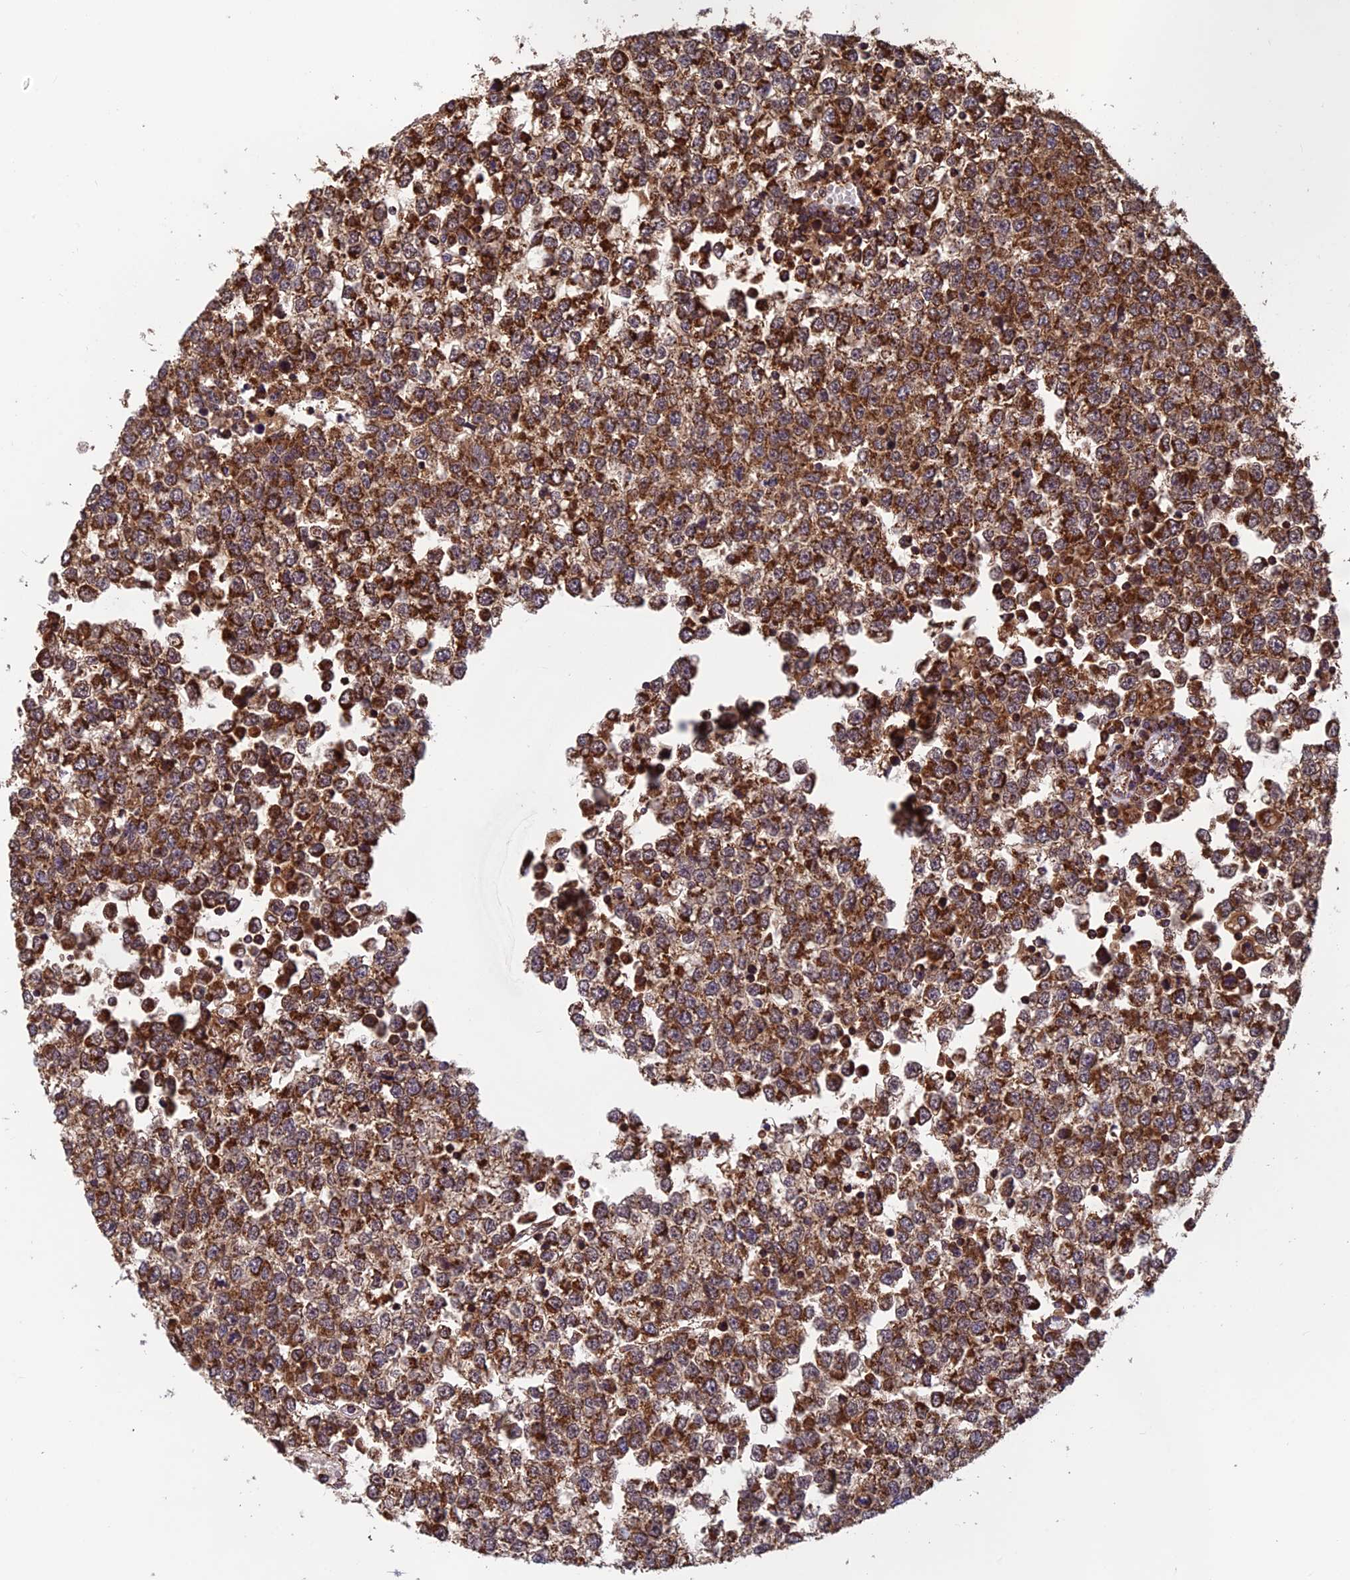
{"staining": {"intensity": "strong", "quantity": ">75%", "location": "cytoplasmic/membranous"}, "tissue": "testis cancer", "cell_type": "Tumor cells", "image_type": "cancer", "snomed": [{"axis": "morphology", "description": "Seminoma, NOS"}, {"axis": "topography", "description": "Testis"}], "caption": "Immunohistochemistry (IHC) histopathology image of neoplastic tissue: human testis seminoma stained using IHC demonstrates high levels of strong protein expression localized specifically in the cytoplasmic/membranous of tumor cells, appearing as a cytoplasmic/membranous brown color.", "gene": "CCDC15", "patient": {"sex": "male", "age": 65}}